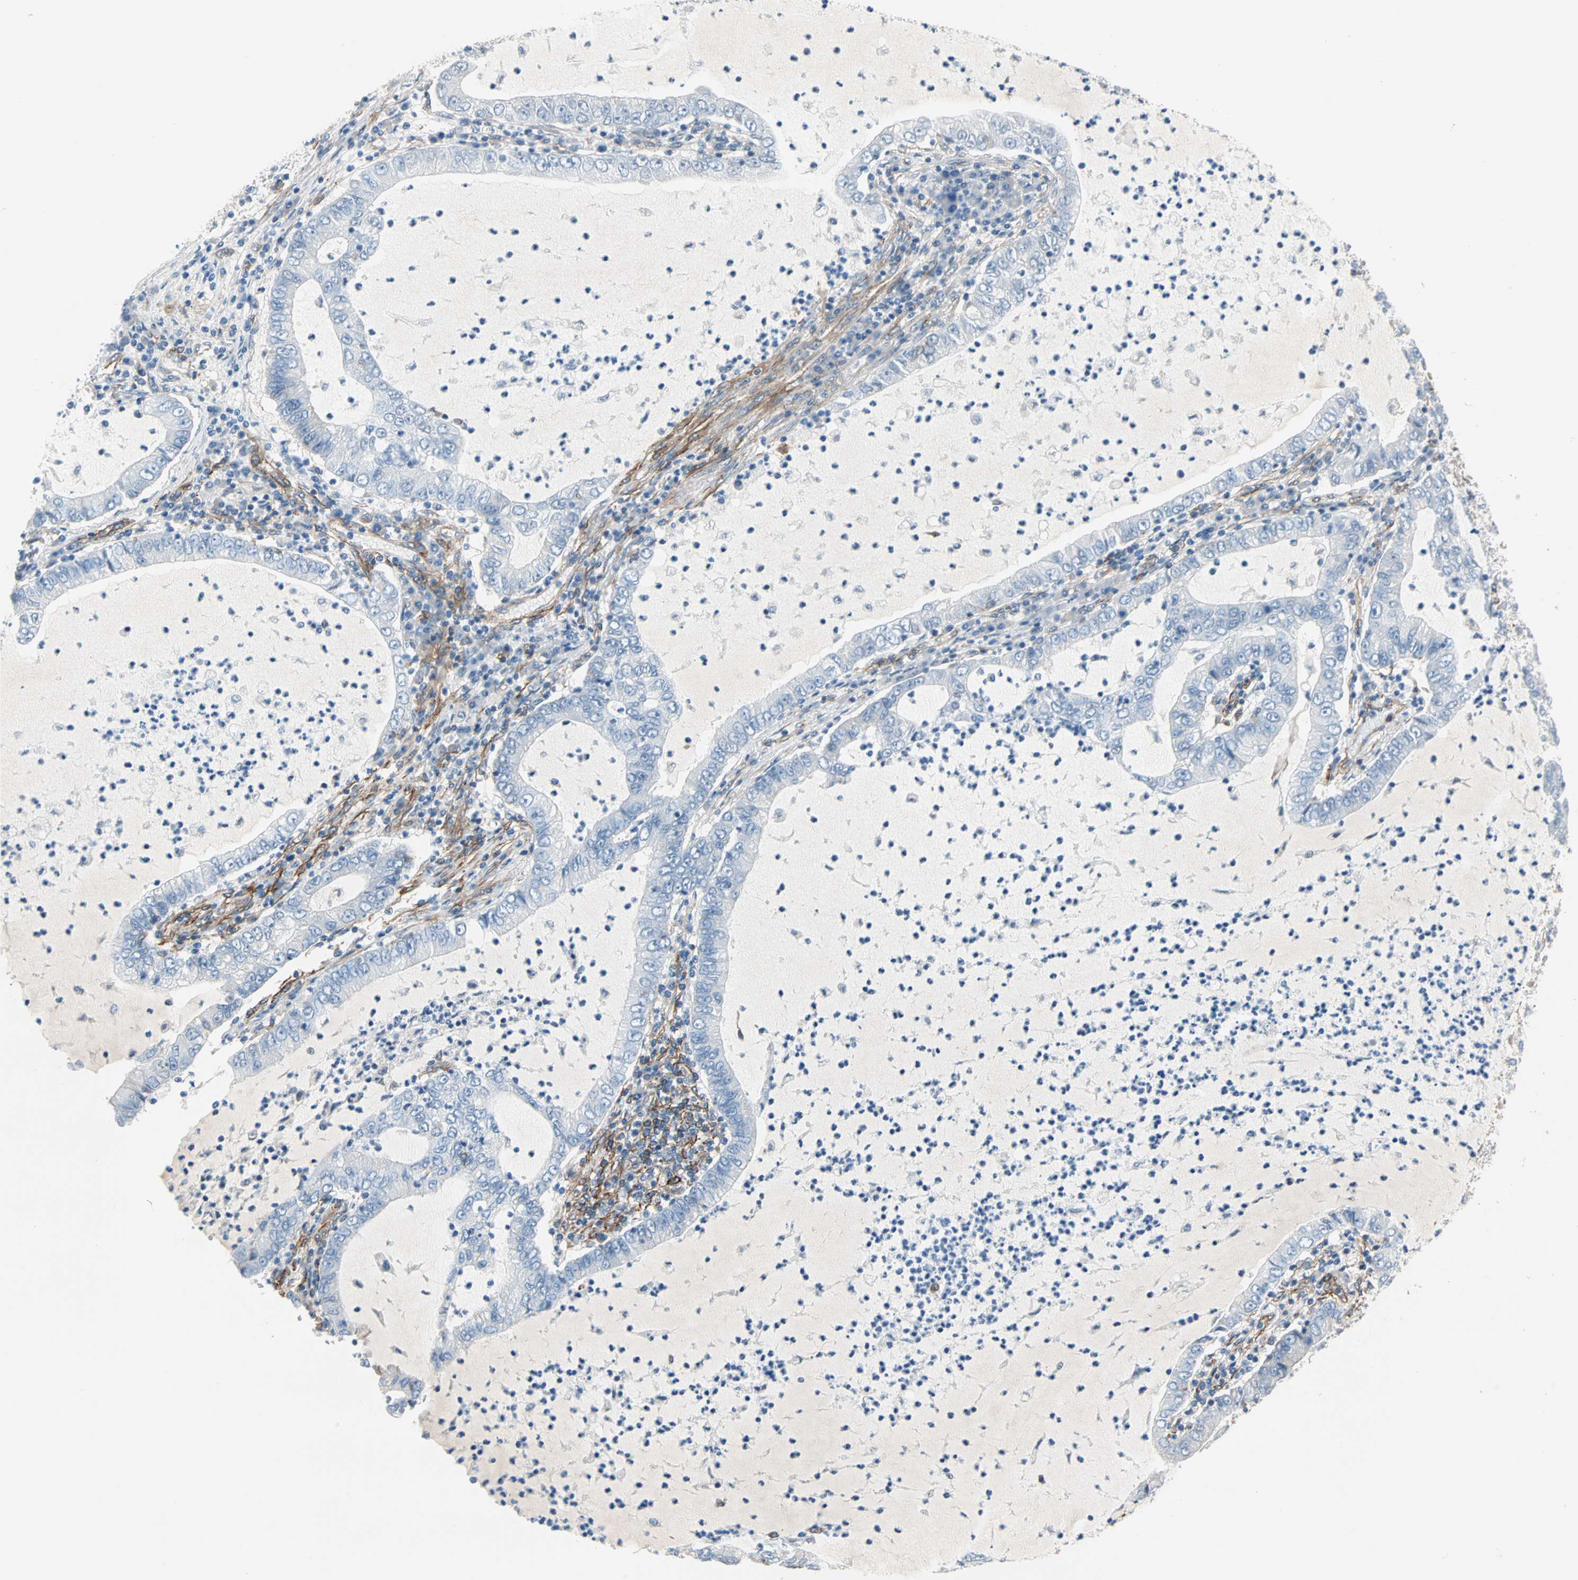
{"staining": {"intensity": "negative", "quantity": "none", "location": "none"}, "tissue": "lung cancer", "cell_type": "Tumor cells", "image_type": "cancer", "snomed": [{"axis": "morphology", "description": "Adenocarcinoma, NOS"}, {"axis": "topography", "description": "Lung"}], "caption": "This image is of lung cancer (adenocarcinoma) stained with immunohistochemistry (IHC) to label a protein in brown with the nuclei are counter-stained blue. There is no staining in tumor cells. (DAB (3,3'-diaminobenzidine) immunohistochemistry (IHC) visualized using brightfield microscopy, high magnification).", "gene": "EPB41L2", "patient": {"sex": "female", "age": 51}}